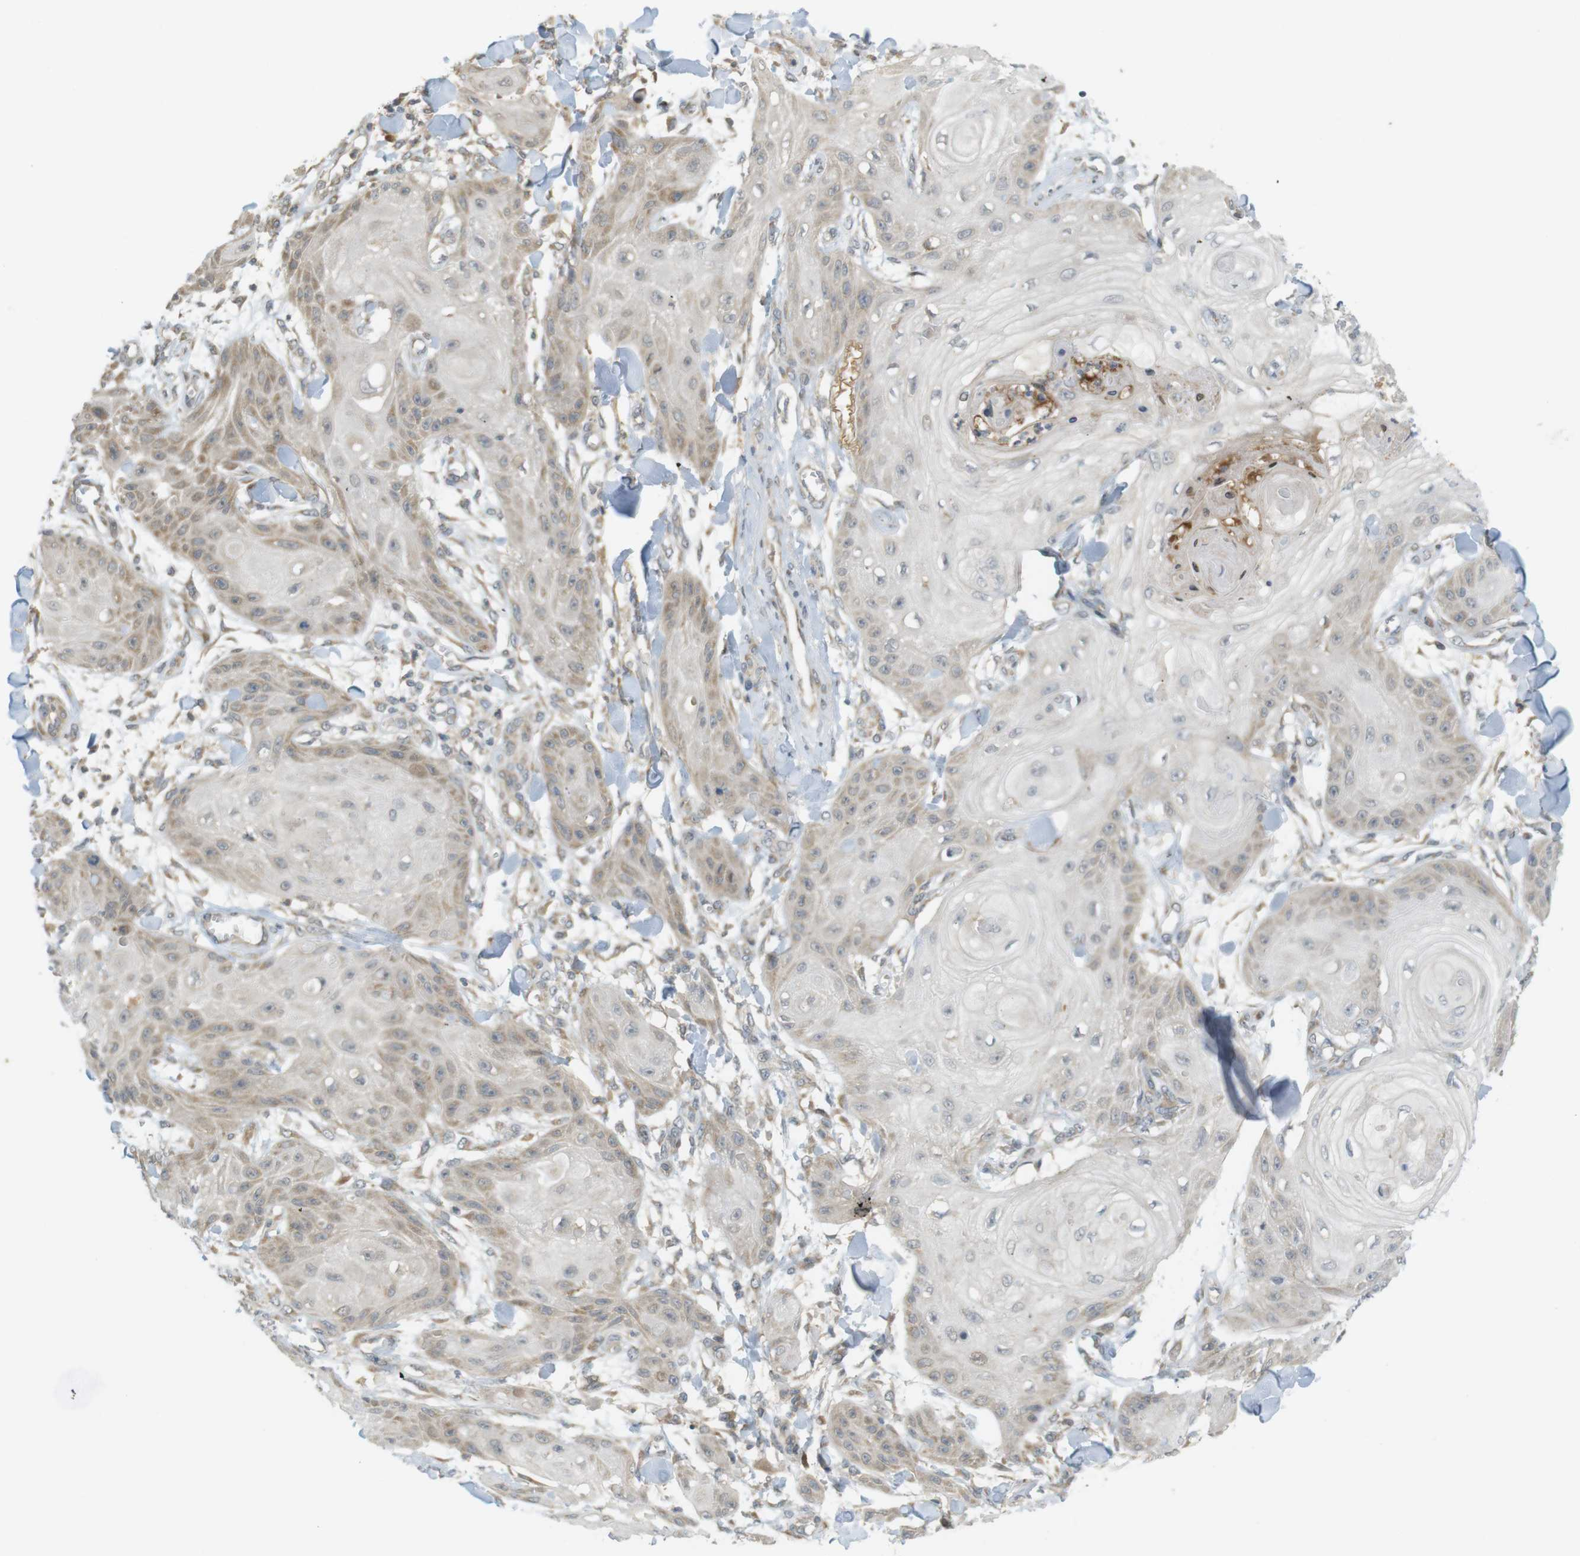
{"staining": {"intensity": "weak", "quantity": "25%-75%", "location": "cytoplasmic/membranous"}, "tissue": "skin cancer", "cell_type": "Tumor cells", "image_type": "cancer", "snomed": [{"axis": "morphology", "description": "Squamous cell carcinoma, NOS"}, {"axis": "topography", "description": "Skin"}], "caption": "Skin squamous cell carcinoma was stained to show a protein in brown. There is low levels of weak cytoplasmic/membranous expression in about 25%-75% of tumor cells.", "gene": "CLRN3", "patient": {"sex": "male", "age": 74}}